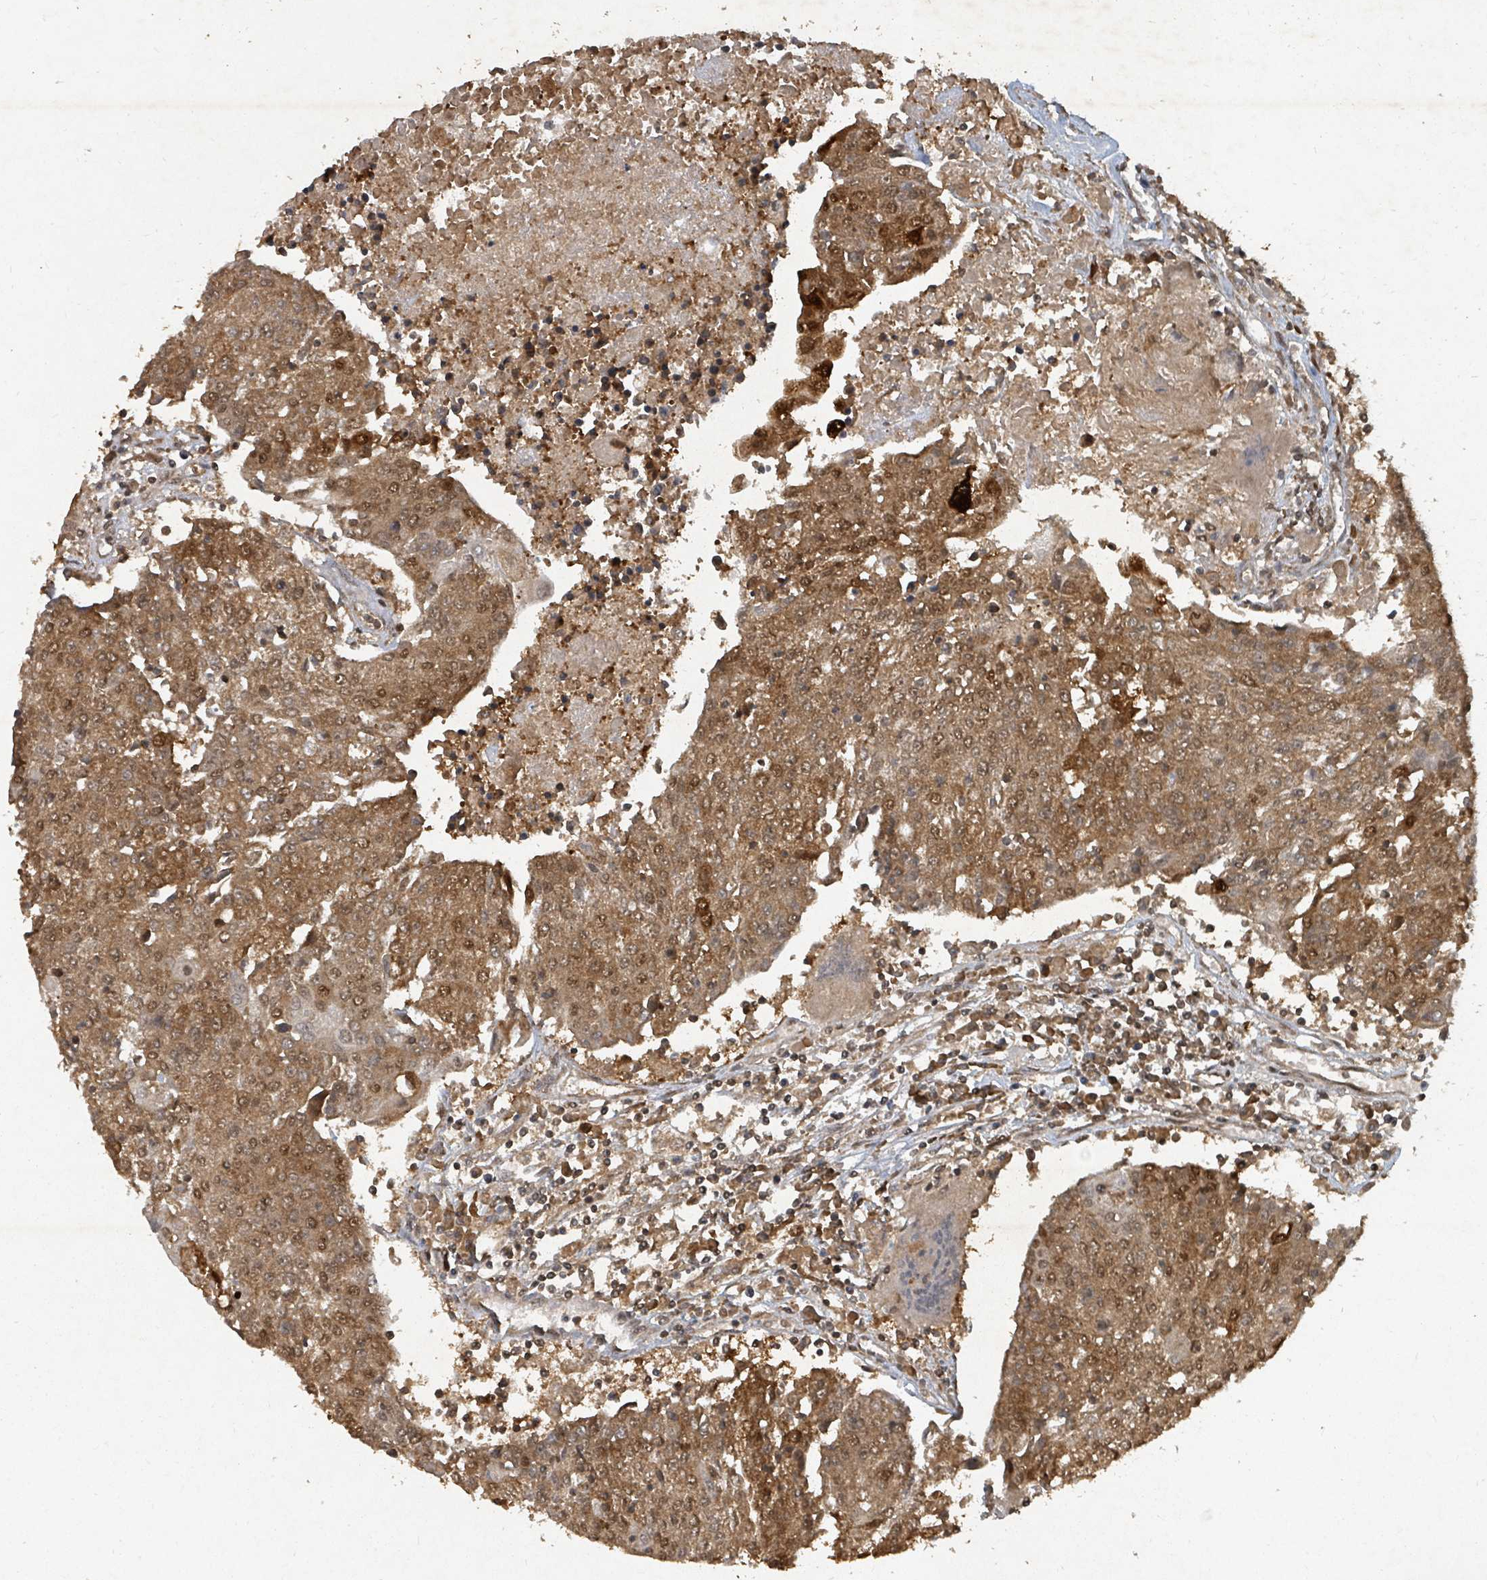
{"staining": {"intensity": "moderate", "quantity": ">75%", "location": "cytoplasmic/membranous,nuclear"}, "tissue": "urothelial cancer", "cell_type": "Tumor cells", "image_type": "cancer", "snomed": [{"axis": "morphology", "description": "Urothelial carcinoma, High grade"}, {"axis": "topography", "description": "Urinary bladder"}], "caption": "Protein expression by immunohistochemistry (IHC) shows moderate cytoplasmic/membranous and nuclear positivity in about >75% of tumor cells in urothelial carcinoma (high-grade).", "gene": "KDM4E", "patient": {"sex": "female", "age": 85}}